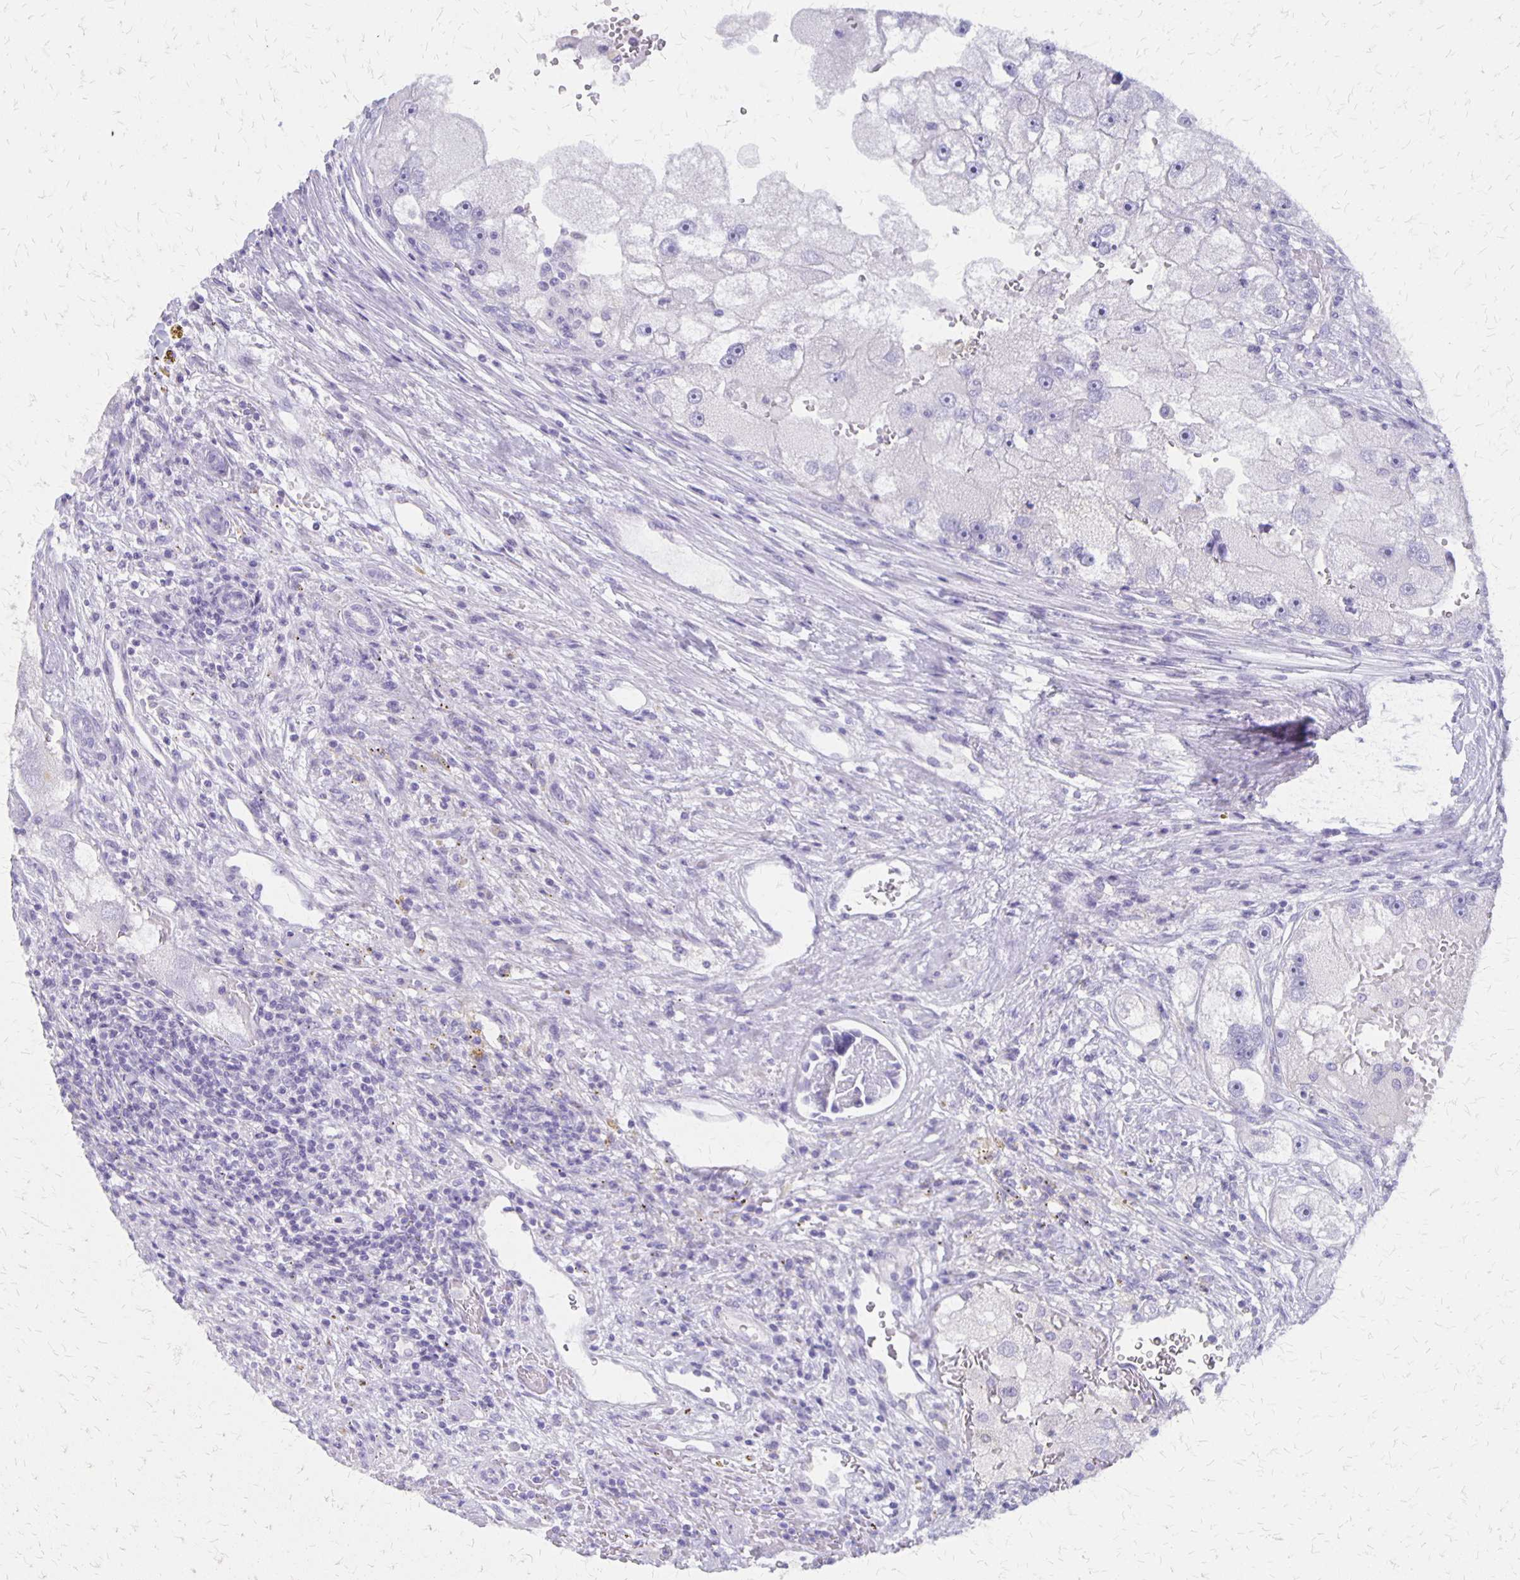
{"staining": {"intensity": "negative", "quantity": "none", "location": "none"}, "tissue": "renal cancer", "cell_type": "Tumor cells", "image_type": "cancer", "snomed": [{"axis": "morphology", "description": "Adenocarcinoma, NOS"}, {"axis": "topography", "description": "Kidney"}], "caption": "DAB (3,3'-diaminobenzidine) immunohistochemical staining of human renal cancer displays no significant expression in tumor cells. (DAB (3,3'-diaminobenzidine) immunohistochemistry (IHC) visualized using brightfield microscopy, high magnification).", "gene": "SEPTIN5", "patient": {"sex": "male", "age": 63}}